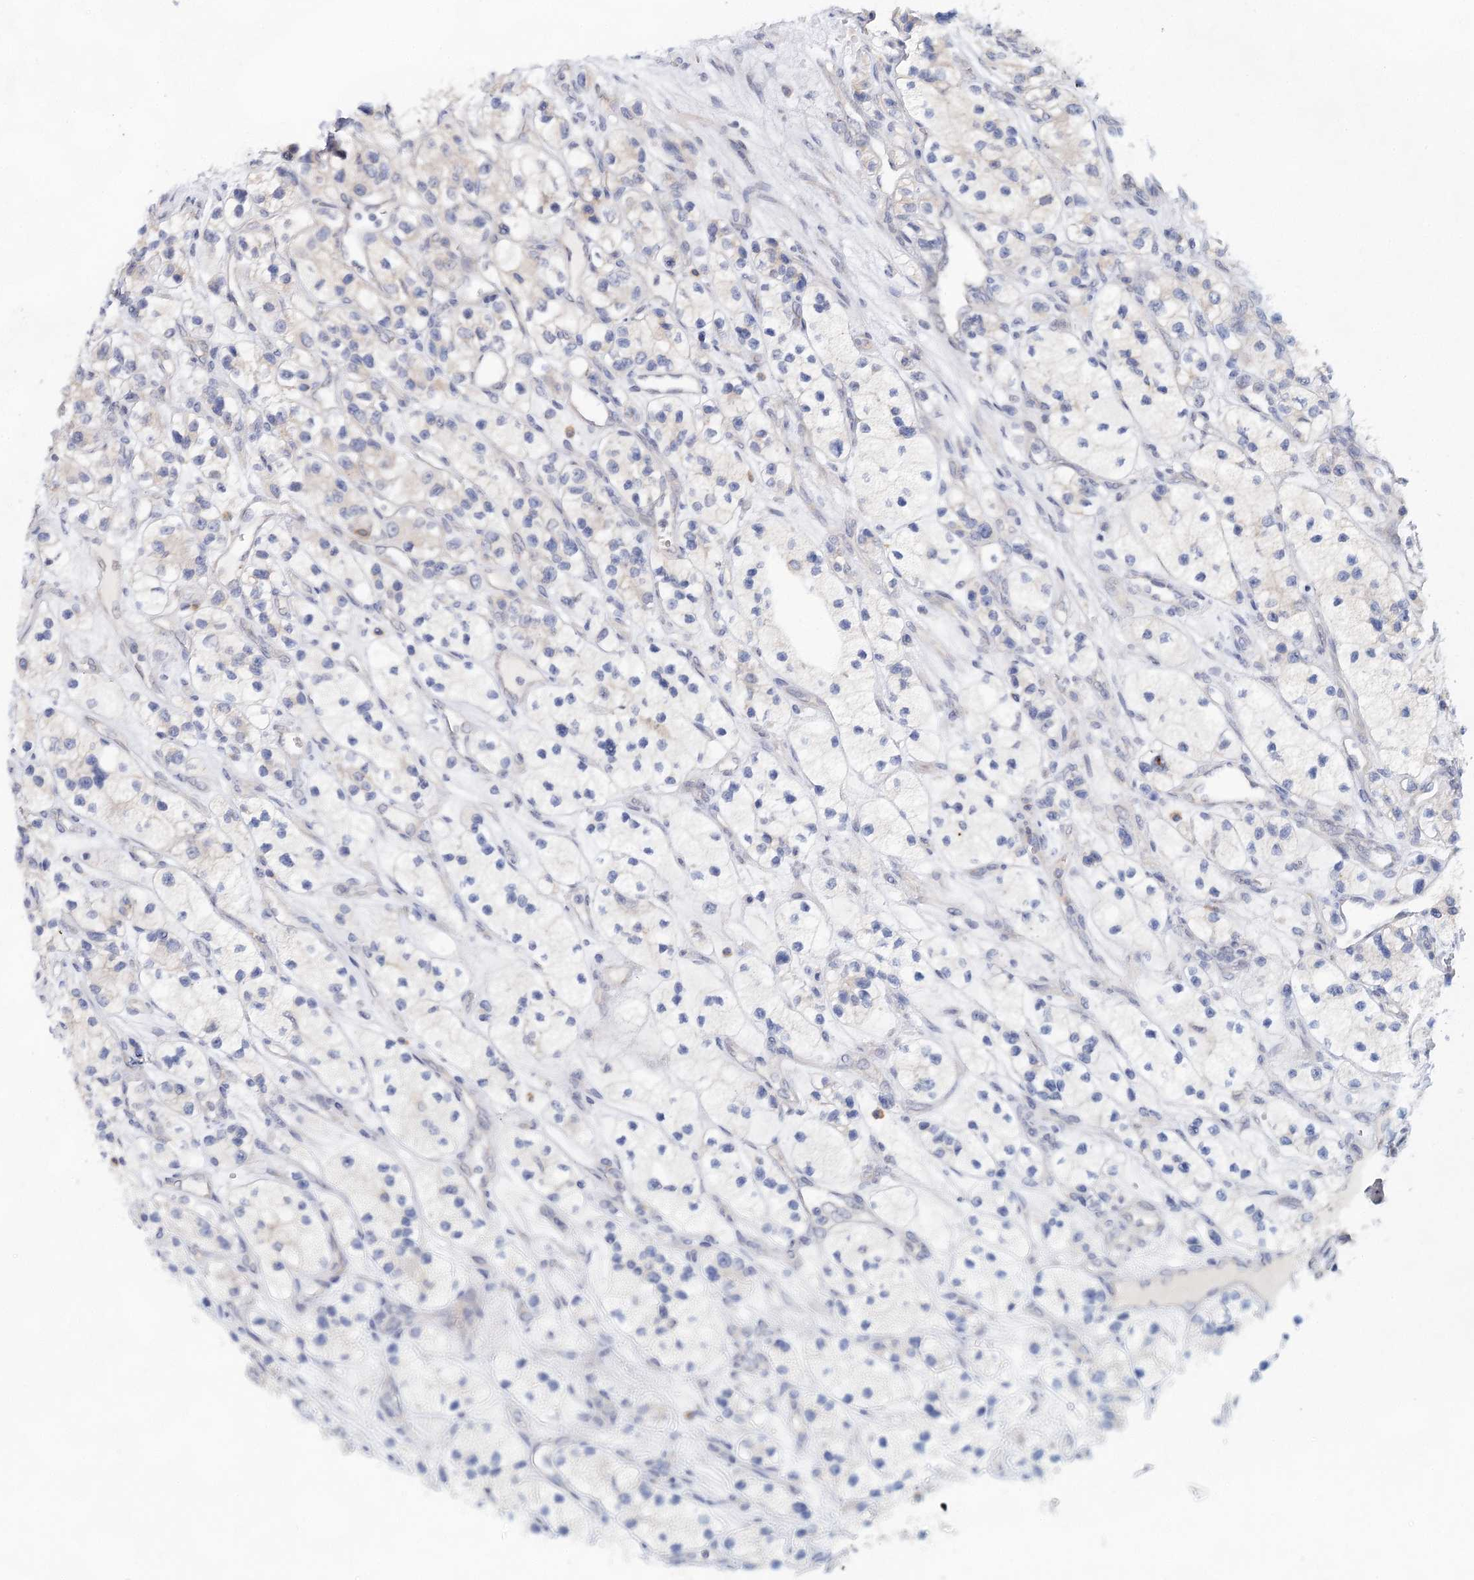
{"staining": {"intensity": "negative", "quantity": "none", "location": "none"}, "tissue": "renal cancer", "cell_type": "Tumor cells", "image_type": "cancer", "snomed": [{"axis": "morphology", "description": "Adenocarcinoma, NOS"}, {"axis": "topography", "description": "Kidney"}], "caption": "DAB immunohistochemical staining of renal cancer exhibits no significant expression in tumor cells. Nuclei are stained in blue.", "gene": "BLTP1", "patient": {"sex": "female", "age": 57}}